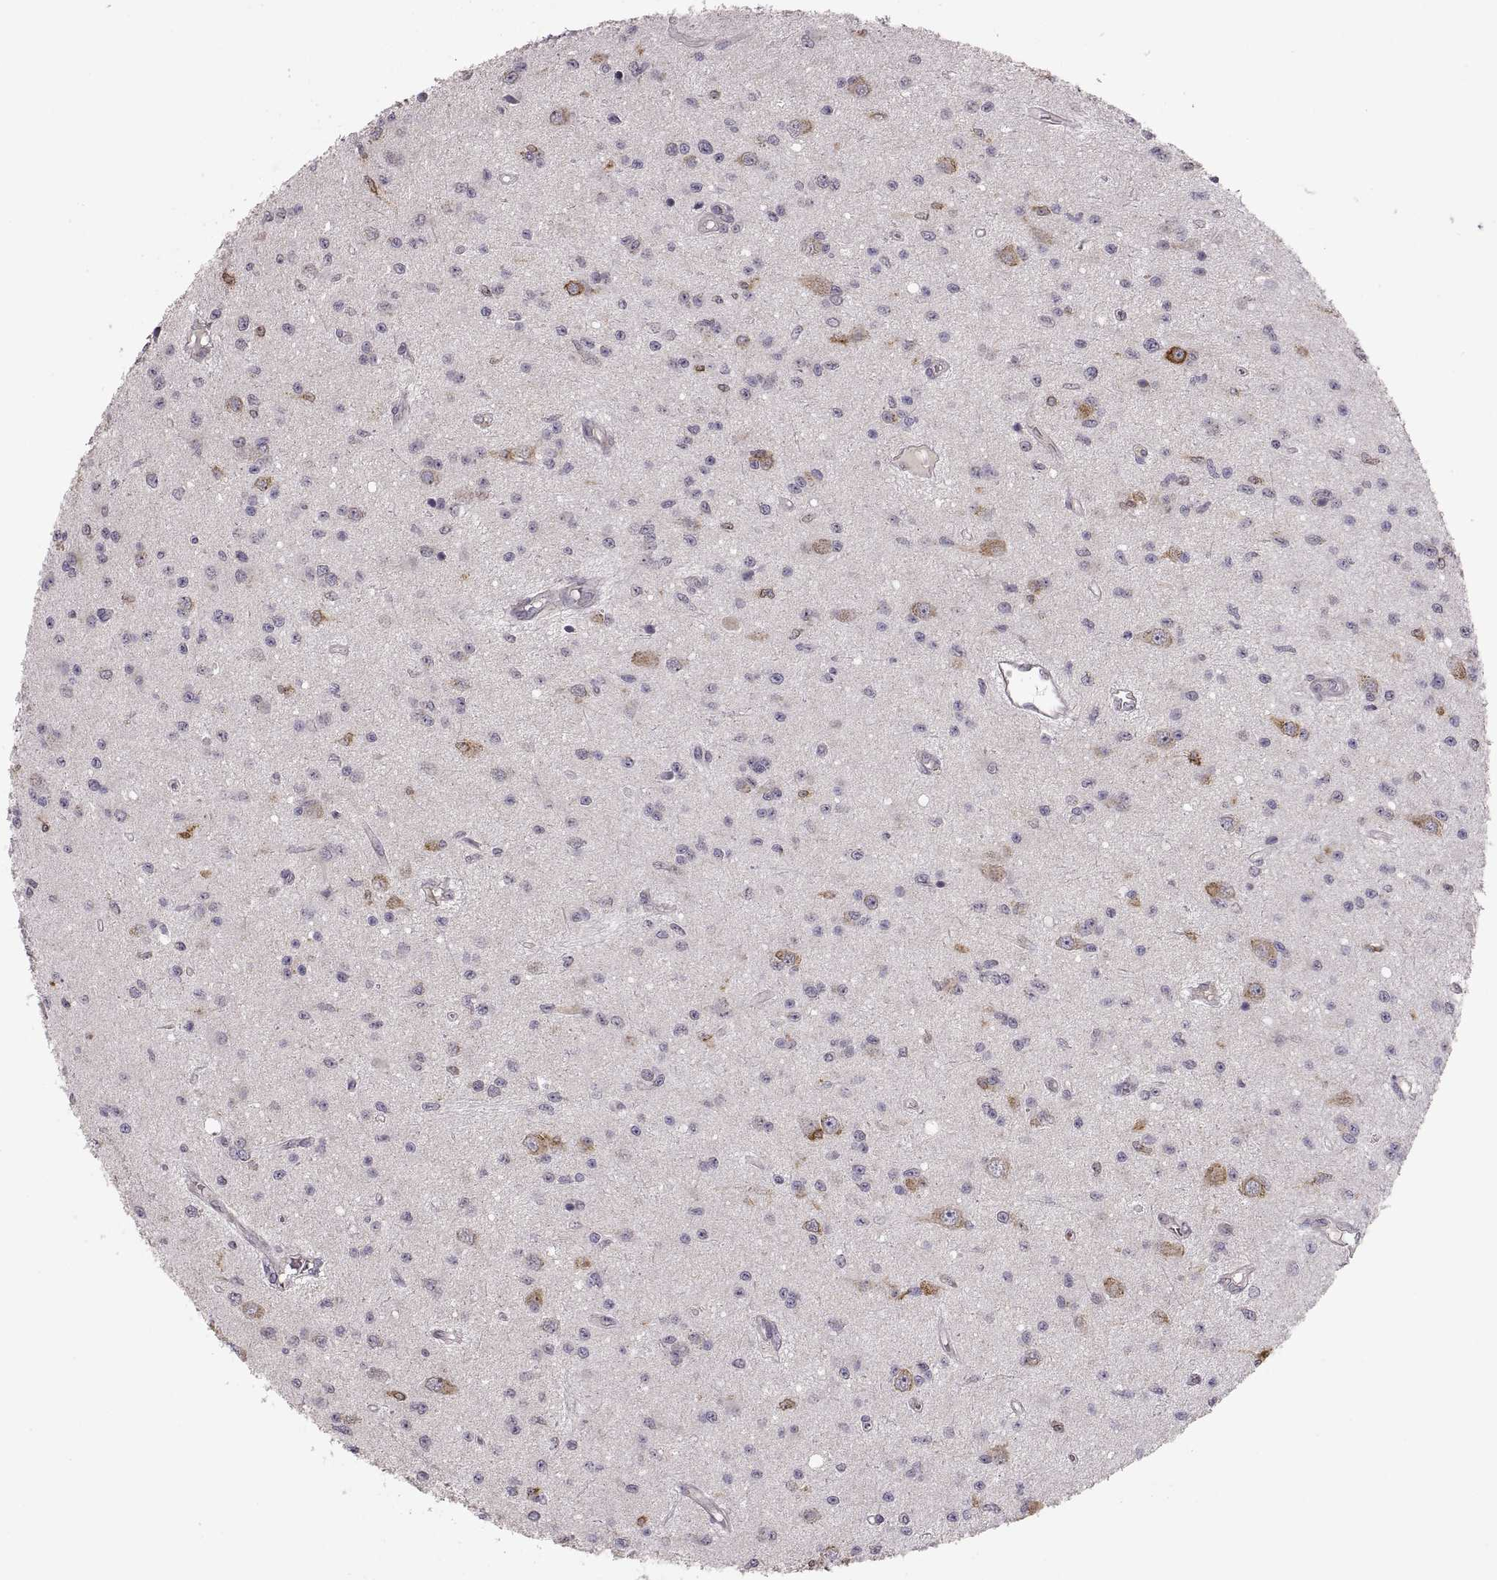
{"staining": {"intensity": "negative", "quantity": "none", "location": "none"}, "tissue": "glioma", "cell_type": "Tumor cells", "image_type": "cancer", "snomed": [{"axis": "morphology", "description": "Glioma, malignant, Low grade"}, {"axis": "topography", "description": "Brain"}], "caption": "Immunohistochemistry histopathology image of neoplastic tissue: glioma stained with DAB (3,3'-diaminobenzidine) displays no significant protein staining in tumor cells.", "gene": "HMGCR", "patient": {"sex": "female", "age": 45}}